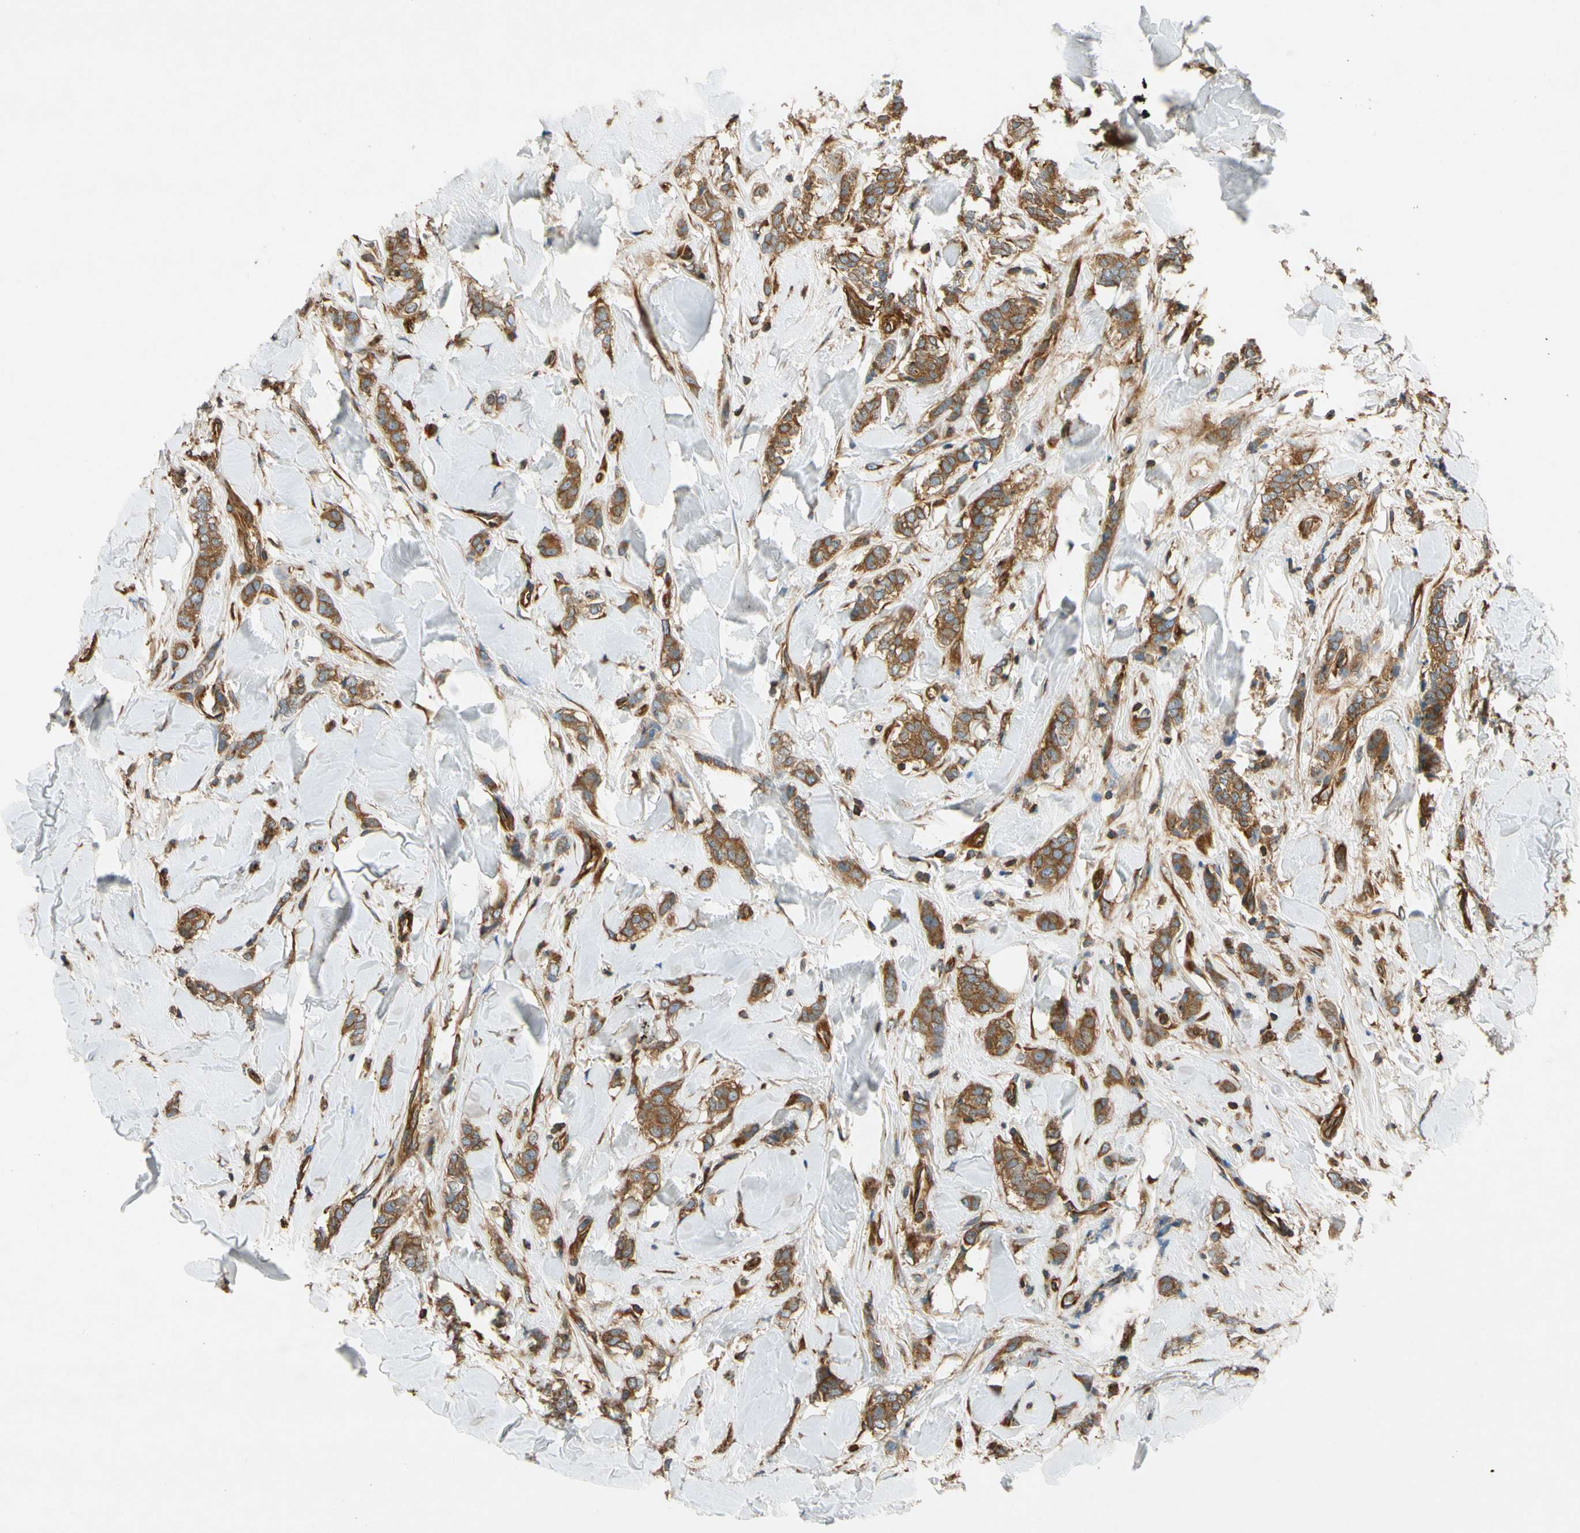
{"staining": {"intensity": "strong", "quantity": ">75%", "location": "cytoplasmic/membranous"}, "tissue": "breast cancer", "cell_type": "Tumor cells", "image_type": "cancer", "snomed": [{"axis": "morphology", "description": "Lobular carcinoma"}, {"axis": "topography", "description": "Skin"}, {"axis": "topography", "description": "Breast"}], "caption": "This is an image of IHC staining of breast cancer, which shows strong expression in the cytoplasmic/membranous of tumor cells.", "gene": "TCP11L1", "patient": {"sex": "female", "age": 46}}